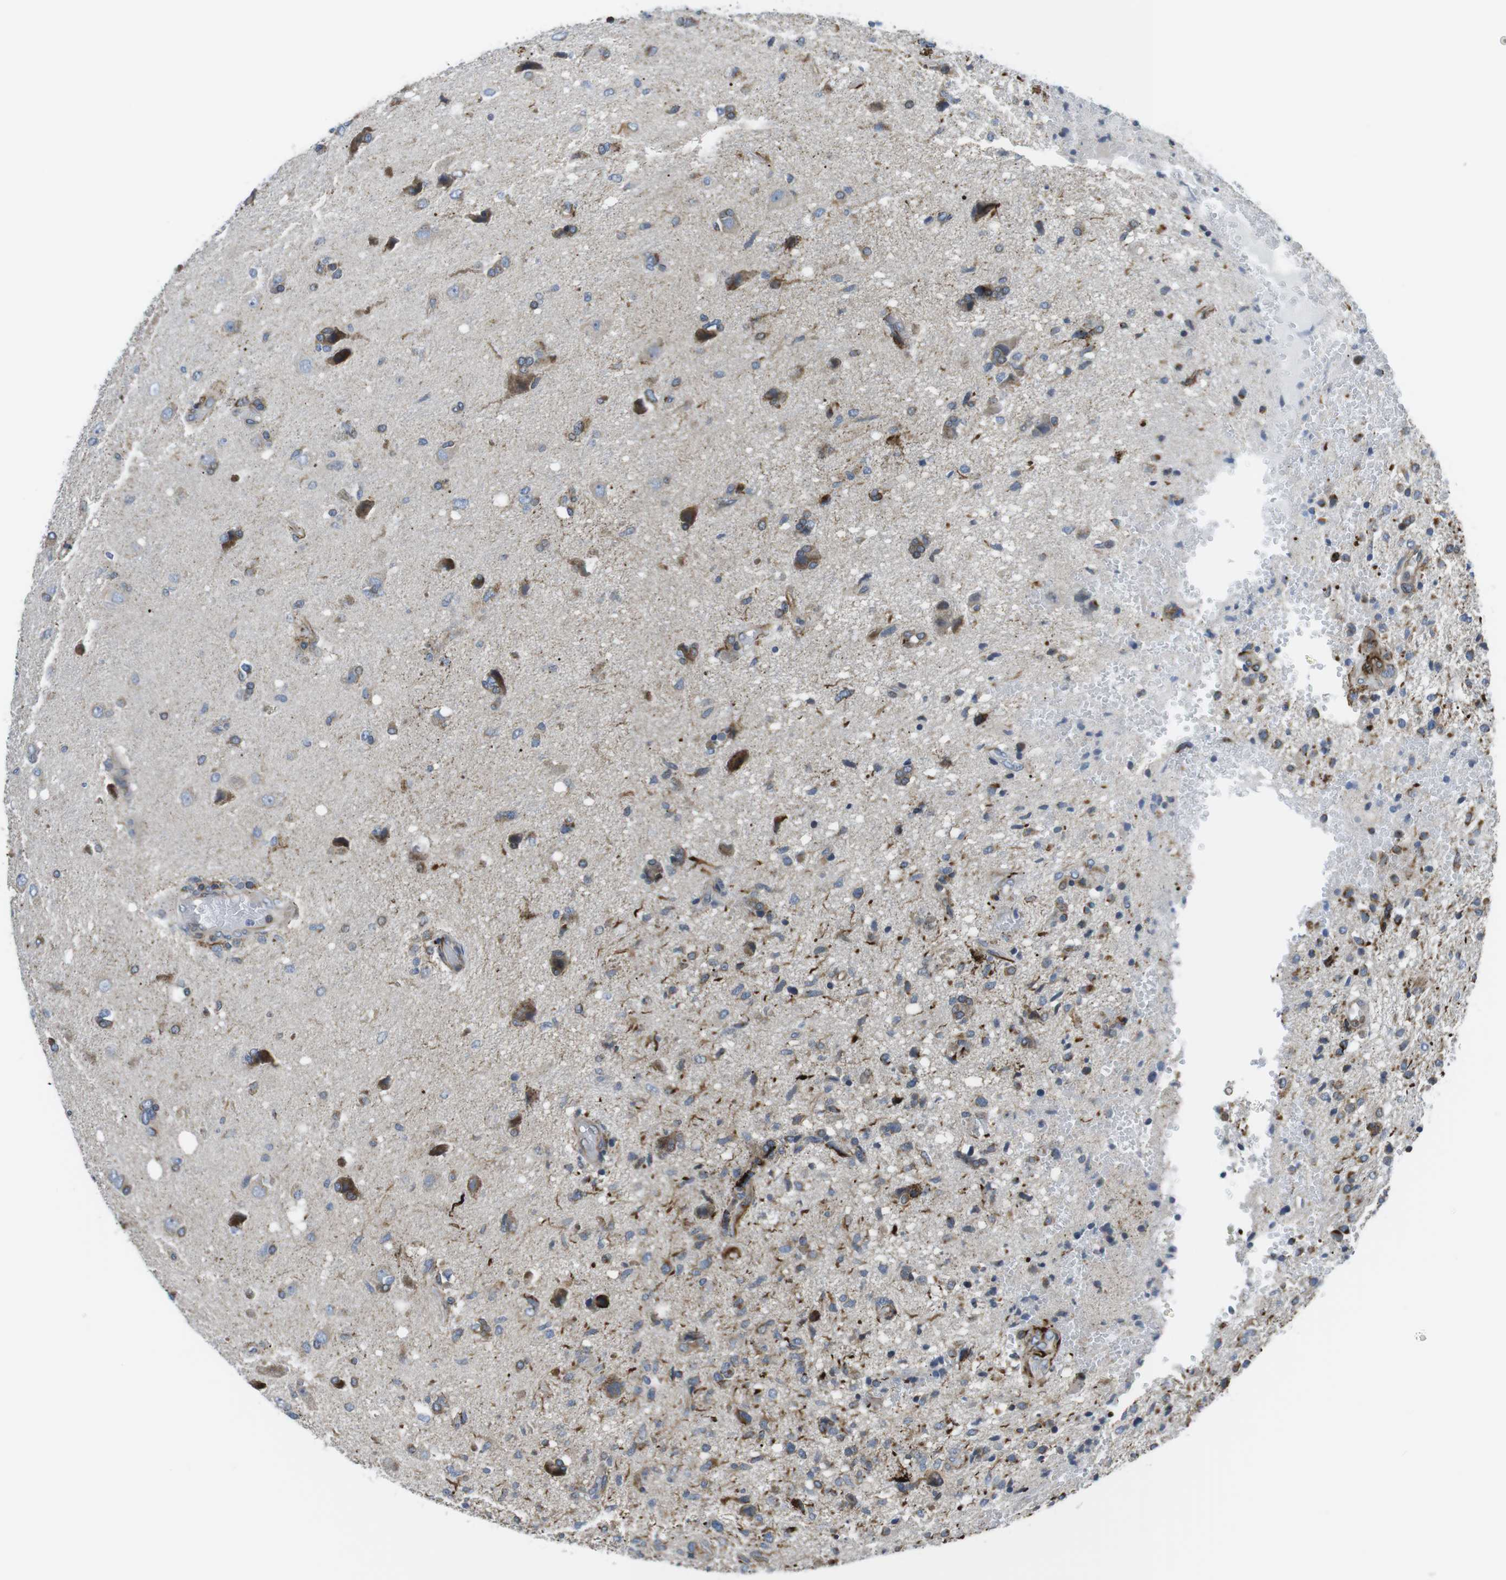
{"staining": {"intensity": "moderate", "quantity": "<25%", "location": "cytoplasmic/membranous"}, "tissue": "glioma", "cell_type": "Tumor cells", "image_type": "cancer", "snomed": [{"axis": "morphology", "description": "Glioma, malignant, High grade"}, {"axis": "topography", "description": "Brain"}], "caption": "A high-resolution photomicrograph shows IHC staining of malignant high-grade glioma, which displays moderate cytoplasmic/membranous positivity in approximately <25% of tumor cells.", "gene": "KCNE3", "patient": {"sex": "female", "age": 59}}